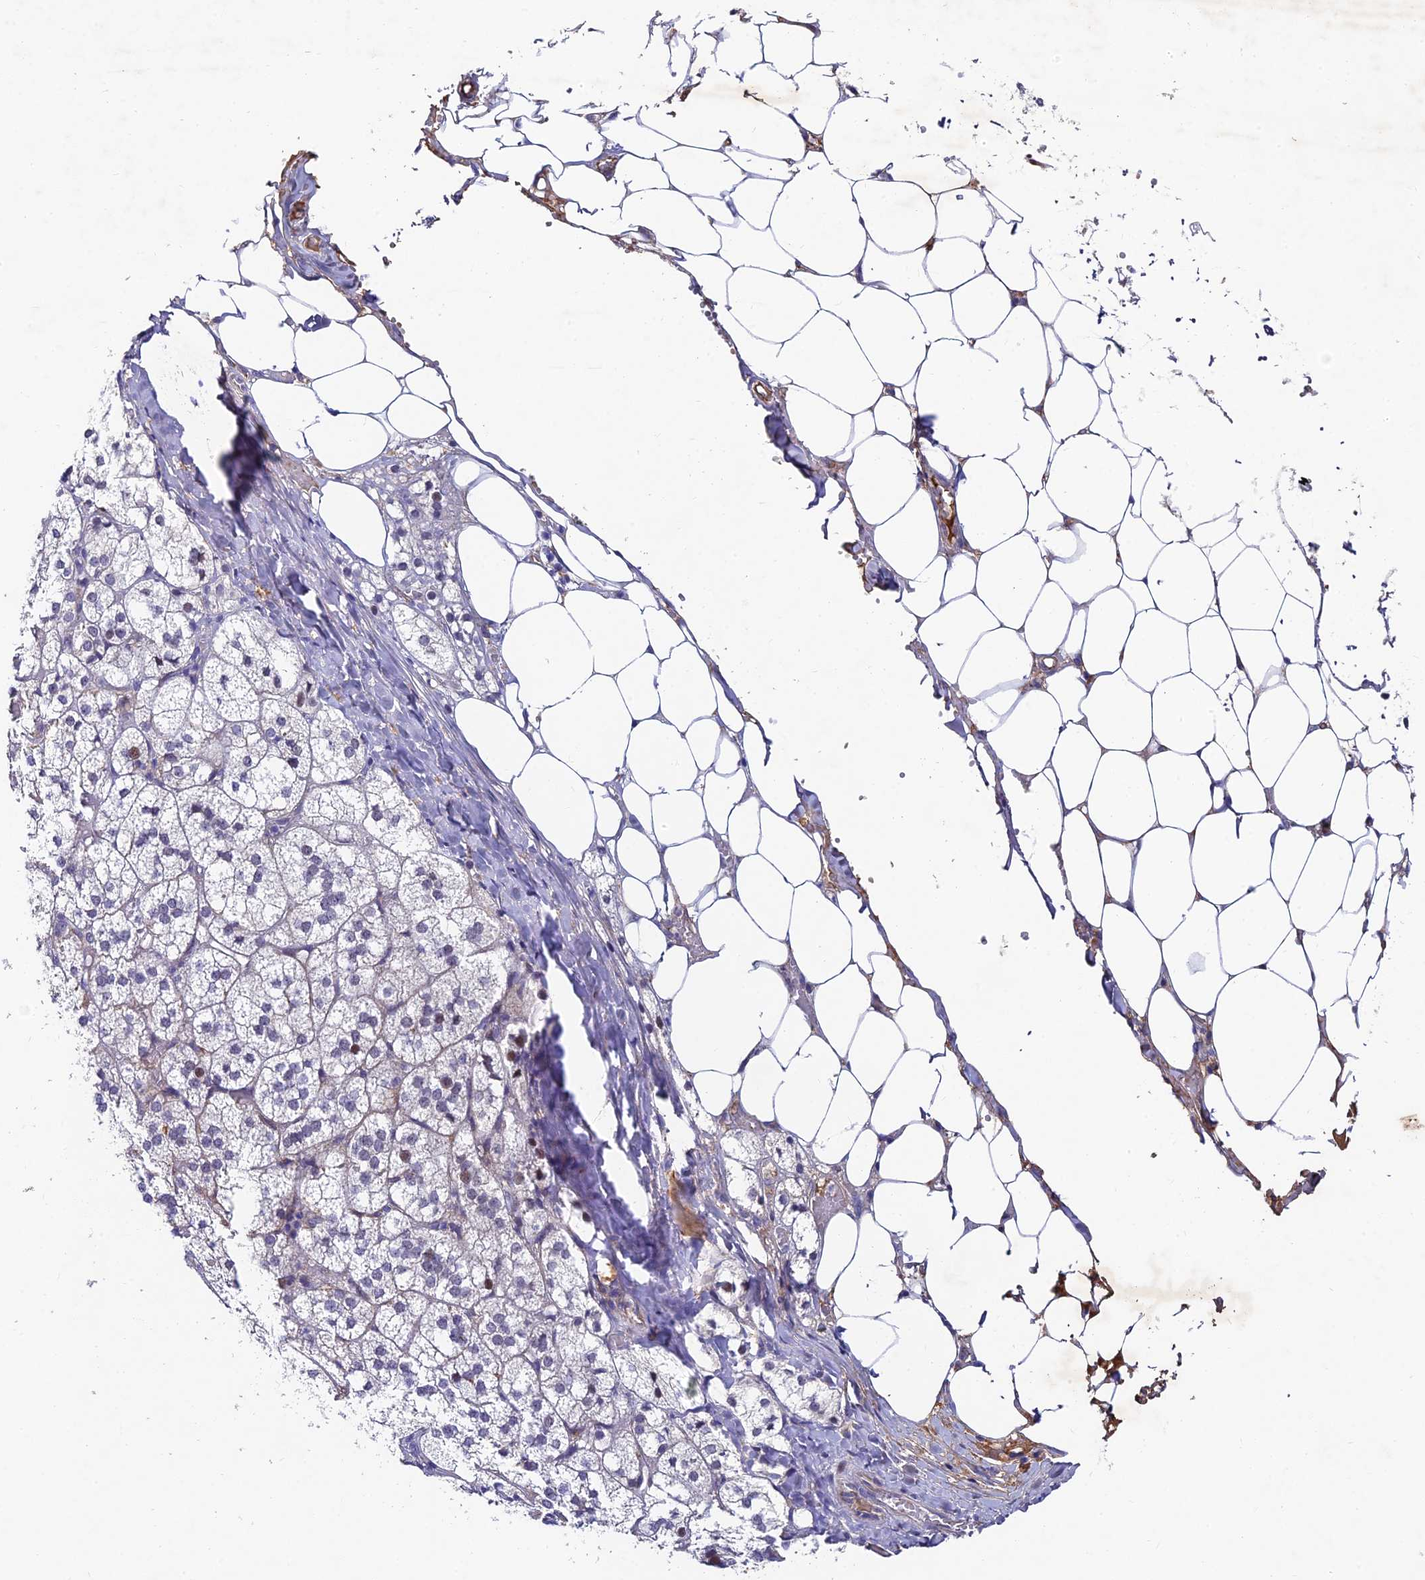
{"staining": {"intensity": "negative", "quantity": "none", "location": "none"}, "tissue": "adrenal gland", "cell_type": "Glandular cells", "image_type": "normal", "snomed": [{"axis": "morphology", "description": "Normal tissue, NOS"}, {"axis": "topography", "description": "Adrenal gland"}], "caption": "Immunohistochemical staining of normal adrenal gland reveals no significant expression in glandular cells. The staining was performed using DAB (3,3'-diaminobenzidine) to visualize the protein expression in brown, while the nuclei were stained in blue with hematoxylin (Magnification: 20x).", "gene": "TRIM24", "patient": {"sex": "female", "age": 61}}